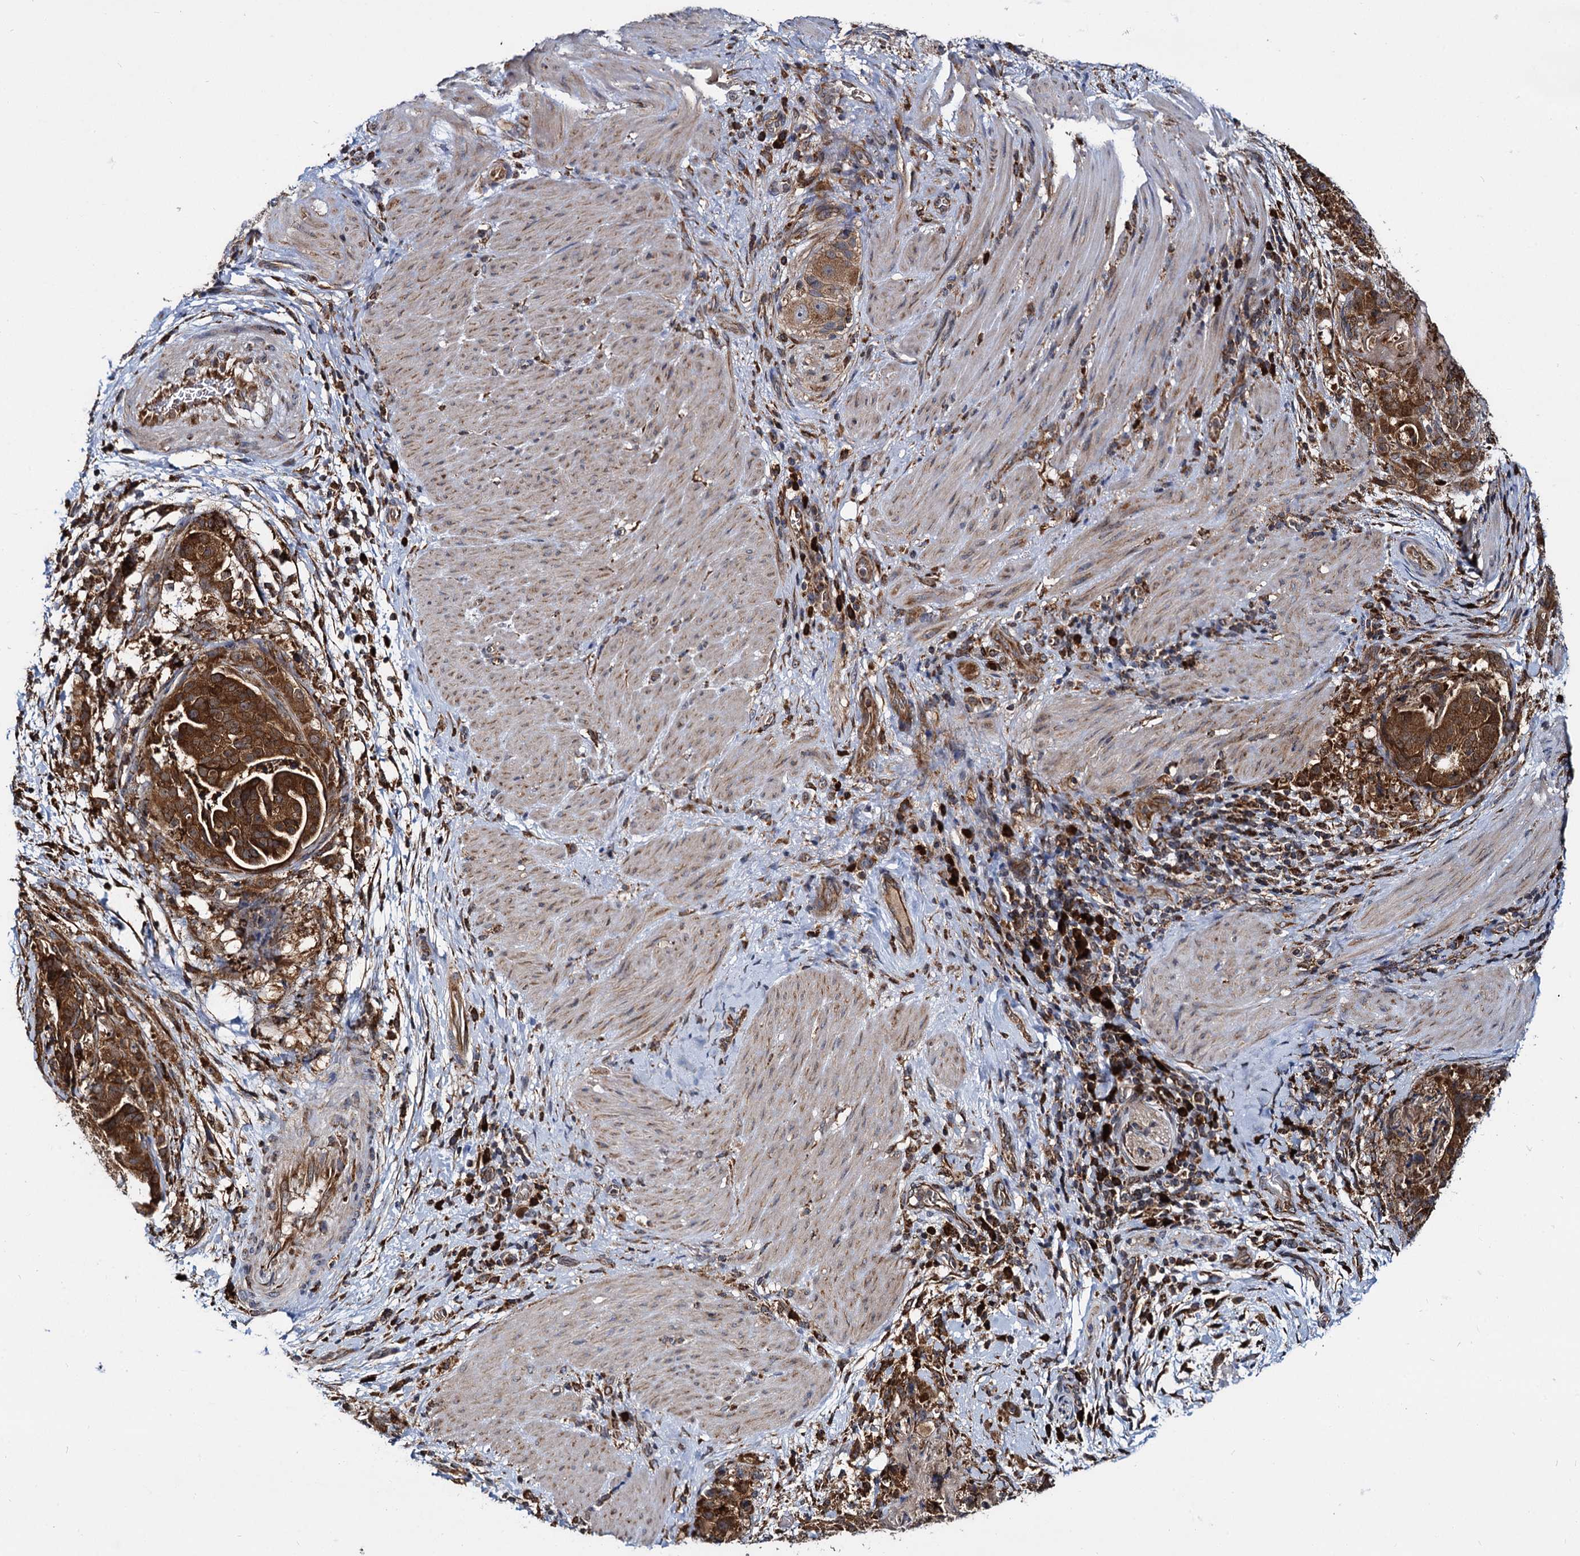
{"staining": {"intensity": "strong", "quantity": ">75%", "location": "cytoplasmic/membranous"}, "tissue": "stomach cancer", "cell_type": "Tumor cells", "image_type": "cancer", "snomed": [{"axis": "morphology", "description": "Adenocarcinoma, NOS"}, {"axis": "topography", "description": "Stomach"}], "caption": "The immunohistochemical stain highlights strong cytoplasmic/membranous expression in tumor cells of stomach cancer tissue.", "gene": "UFM1", "patient": {"sex": "male", "age": 48}}